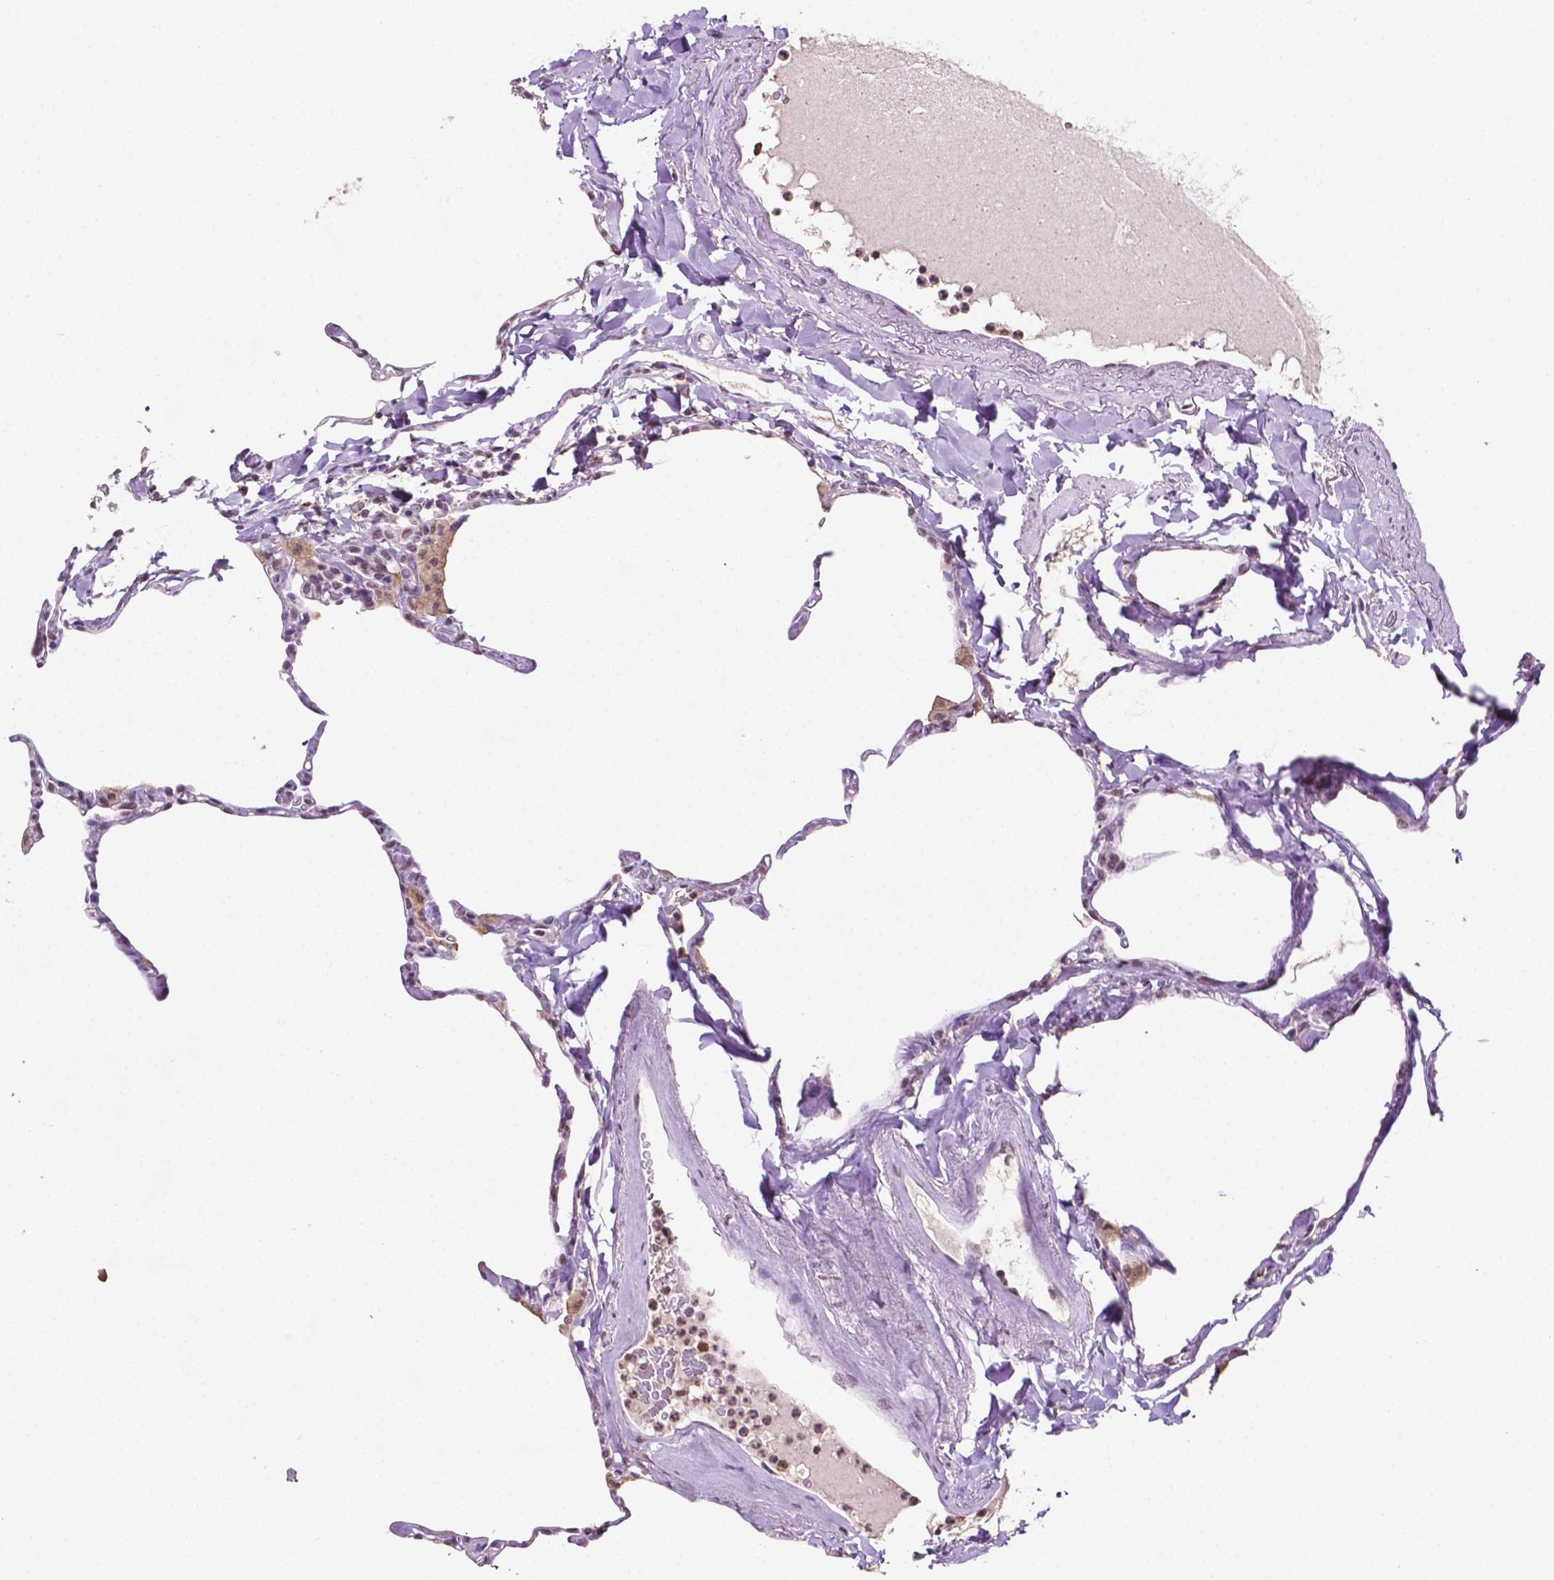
{"staining": {"intensity": "moderate", "quantity": "<25%", "location": "cytoplasmic/membranous,nuclear"}, "tissue": "lung", "cell_type": "Alveolar cells", "image_type": "normal", "snomed": [{"axis": "morphology", "description": "Normal tissue, NOS"}, {"axis": "topography", "description": "Lung"}], "caption": "Immunohistochemistry photomicrograph of benign lung: lung stained using IHC demonstrates low levels of moderate protein expression localized specifically in the cytoplasmic/membranous,nuclear of alveolar cells, appearing as a cytoplasmic/membranous,nuclear brown color.", "gene": "PTPN6", "patient": {"sex": "male", "age": 65}}